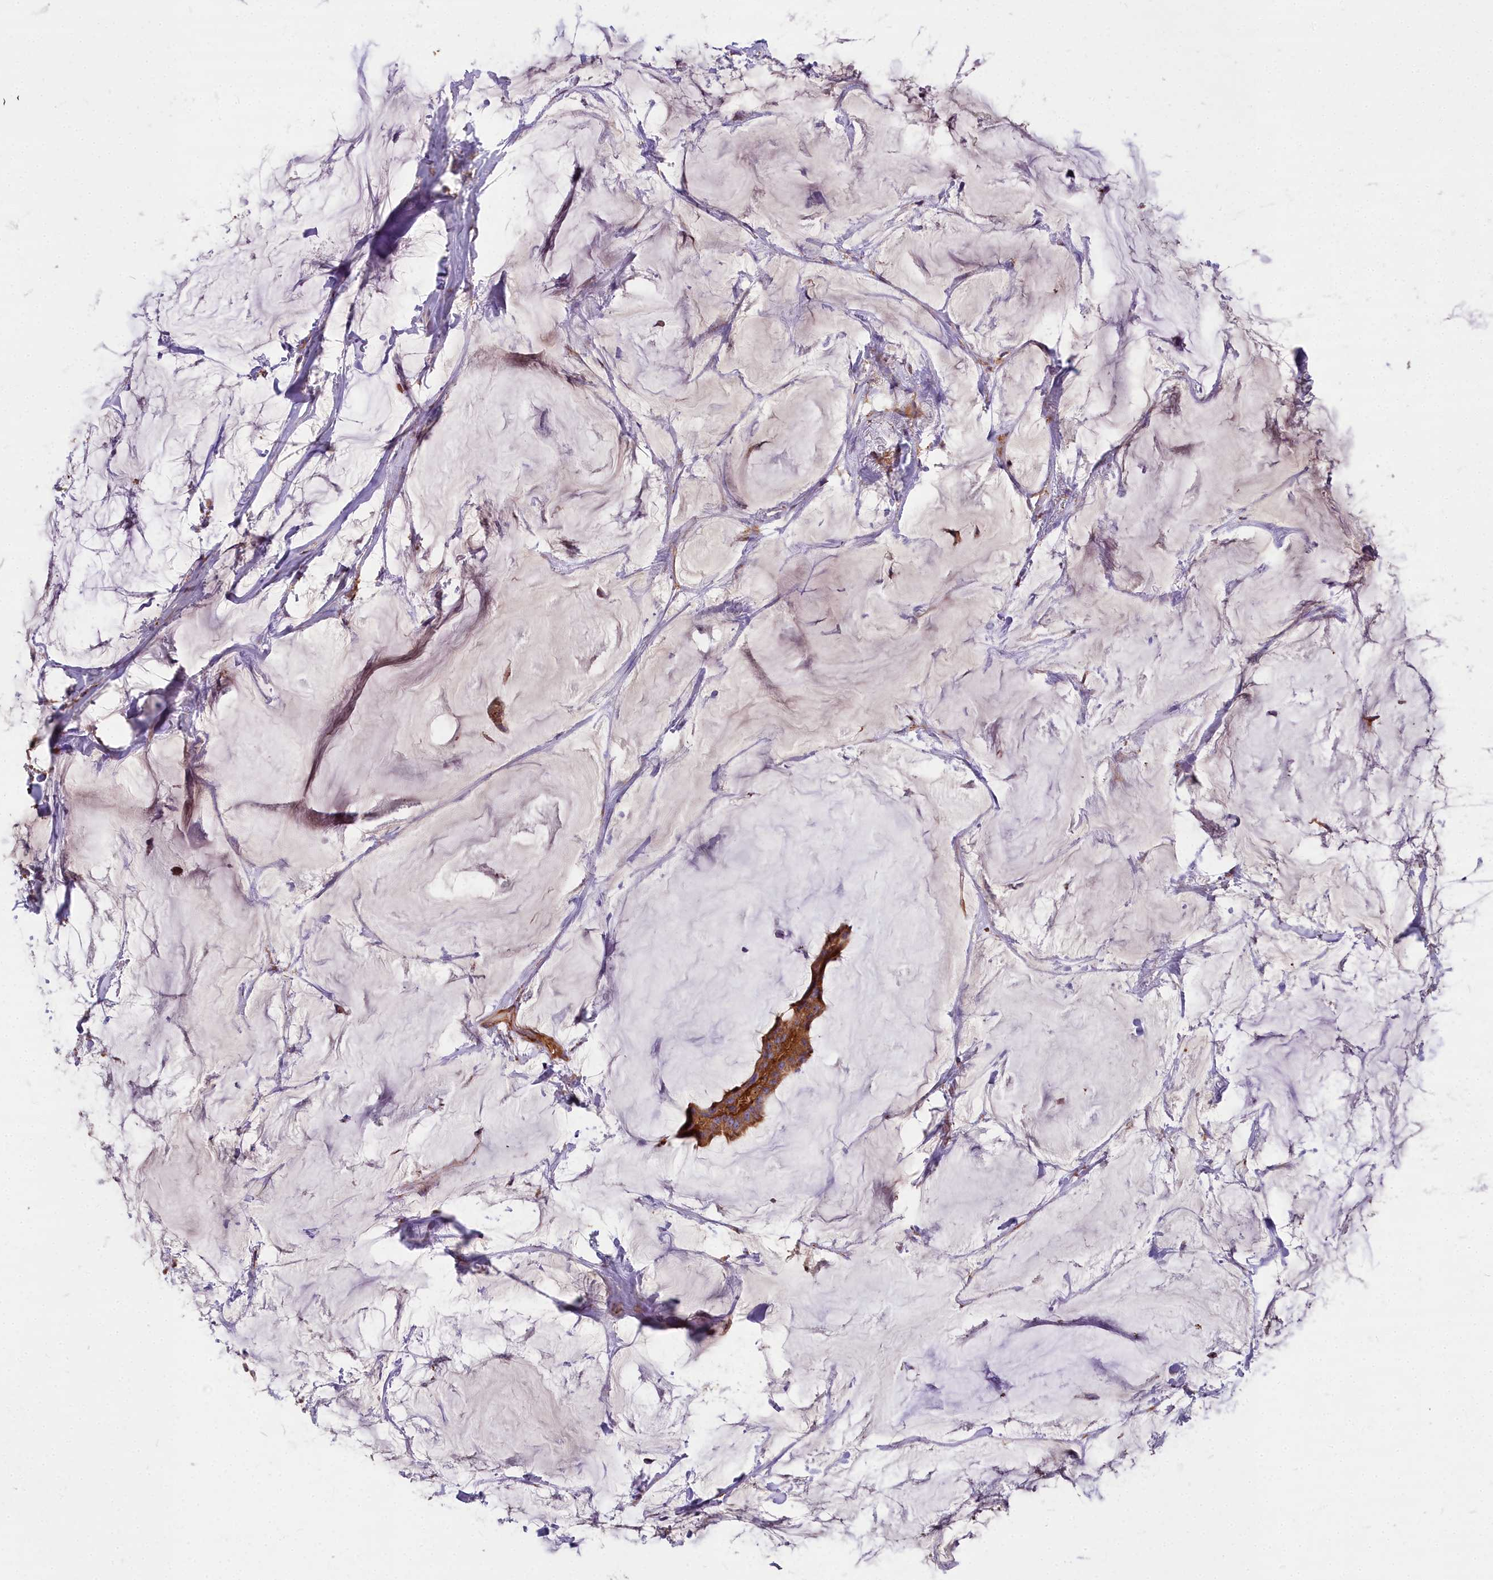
{"staining": {"intensity": "moderate", "quantity": ">75%", "location": "cytoplasmic/membranous"}, "tissue": "breast cancer", "cell_type": "Tumor cells", "image_type": "cancer", "snomed": [{"axis": "morphology", "description": "Duct carcinoma"}, {"axis": "topography", "description": "Breast"}], "caption": "Immunohistochemical staining of intraductal carcinoma (breast) reveals medium levels of moderate cytoplasmic/membranous positivity in about >75% of tumor cells.", "gene": "DCTN3", "patient": {"sex": "female", "age": 93}}